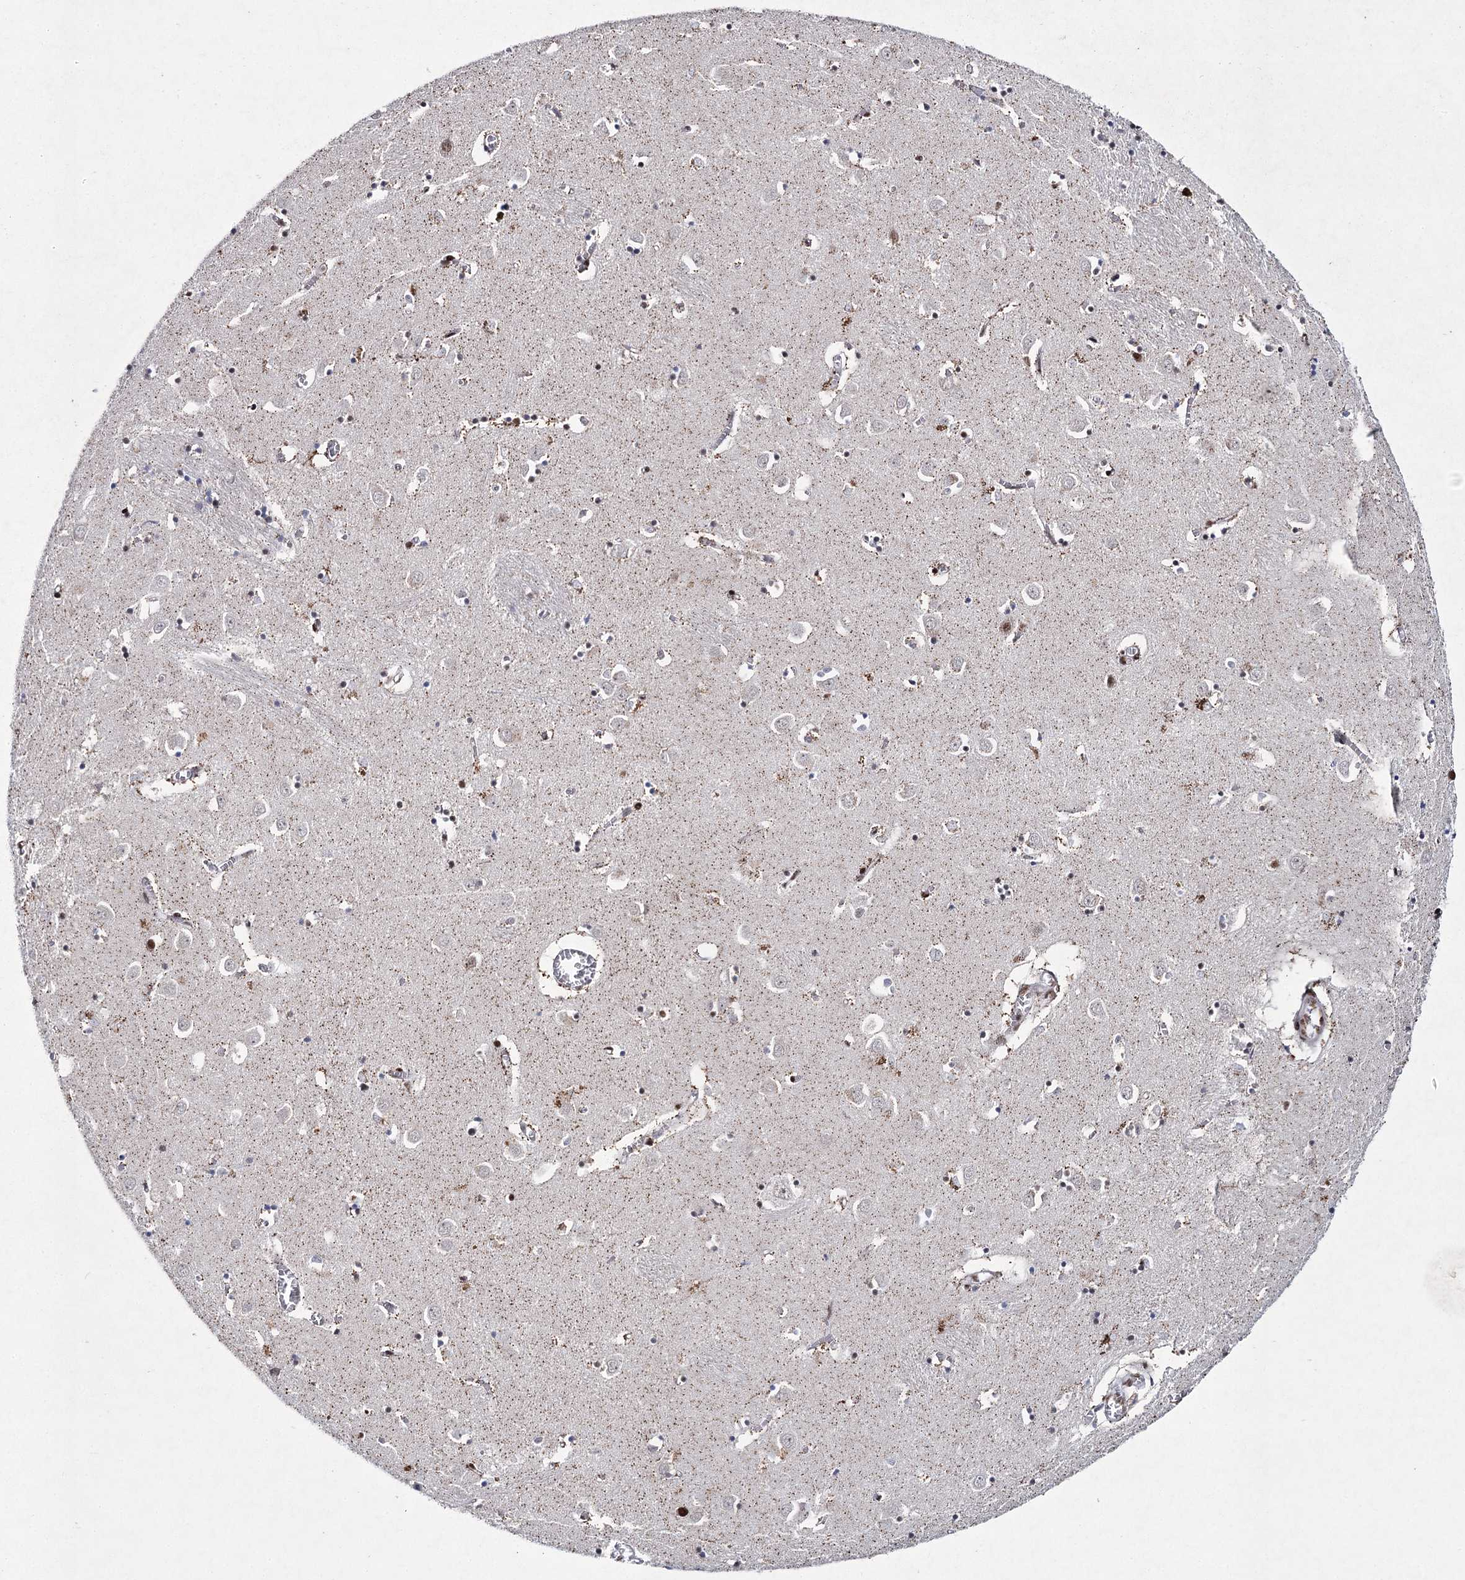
{"staining": {"intensity": "moderate", "quantity": "25%-75%", "location": "nuclear"}, "tissue": "caudate", "cell_type": "Glial cells", "image_type": "normal", "snomed": [{"axis": "morphology", "description": "Normal tissue, NOS"}, {"axis": "topography", "description": "Lateral ventricle wall"}], "caption": "About 25%-75% of glial cells in unremarkable human caudate demonstrate moderate nuclear protein staining as visualized by brown immunohistochemical staining.", "gene": "SCAF8", "patient": {"sex": "male", "age": 70}}